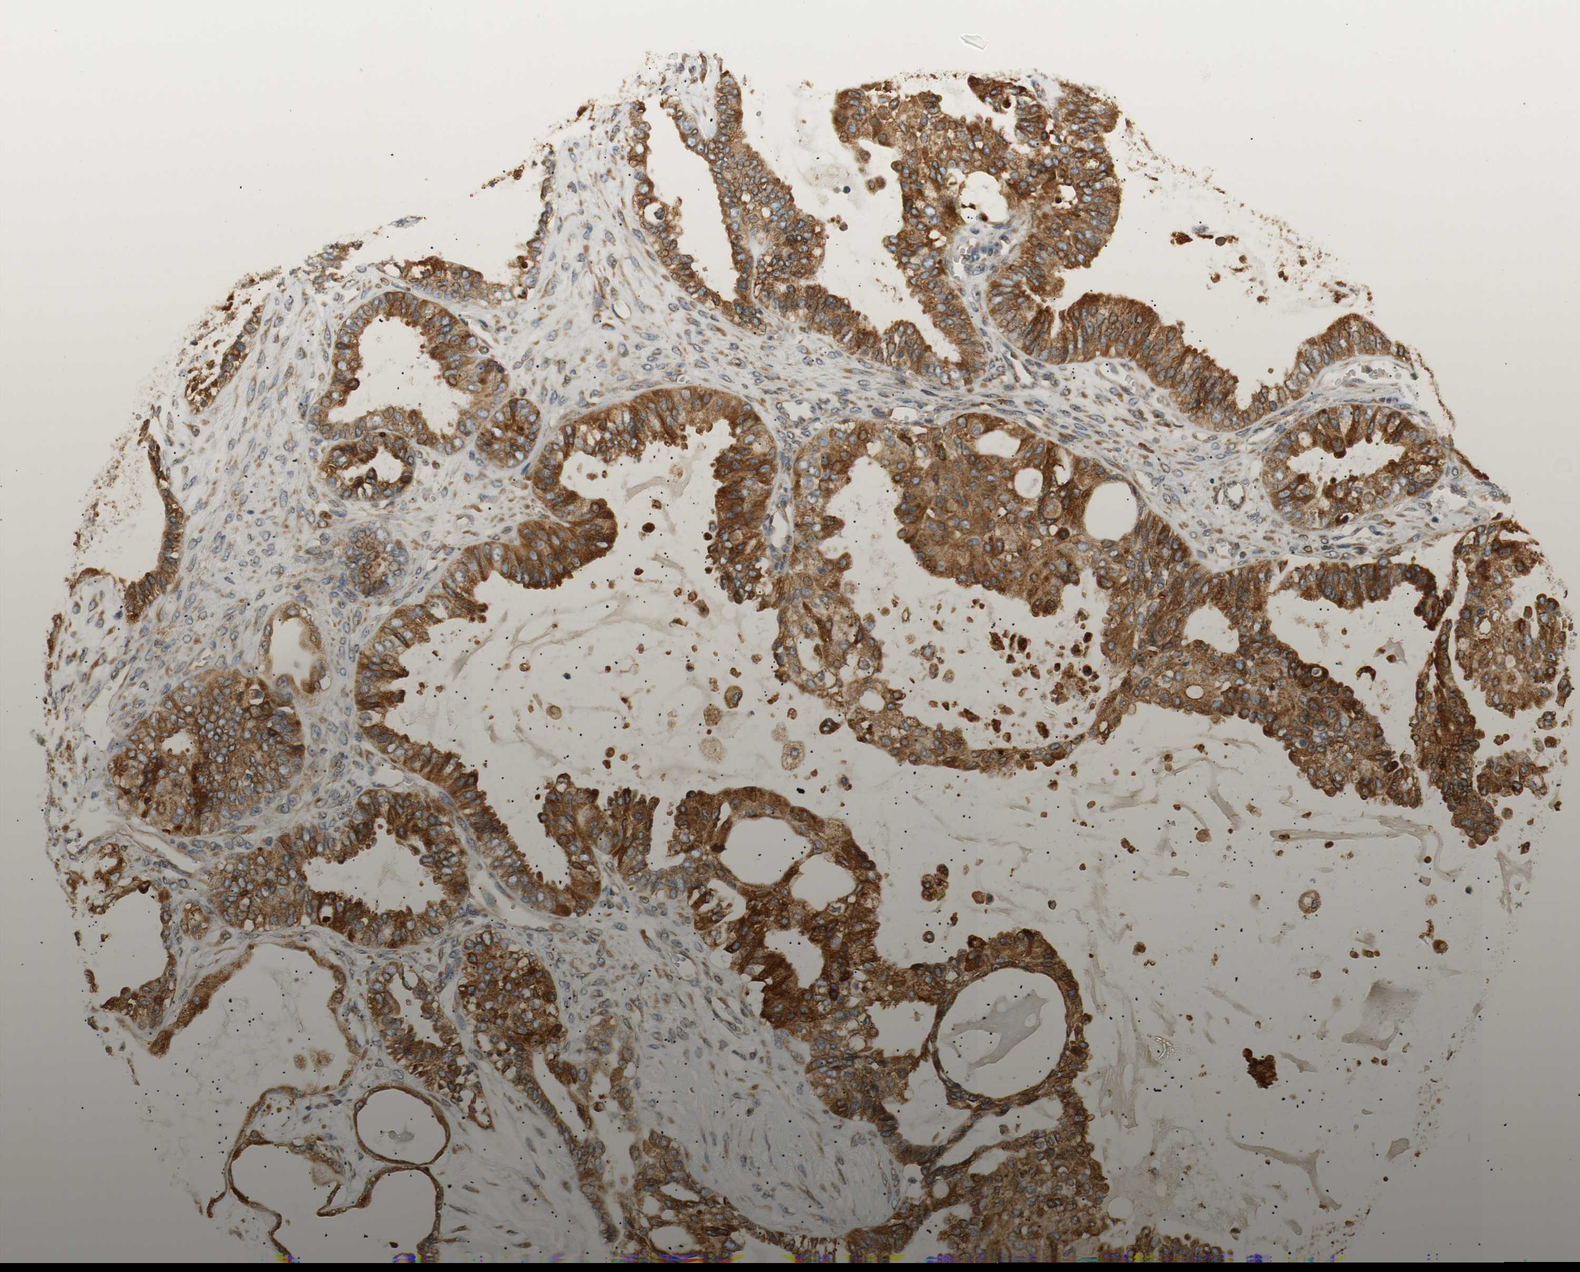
{"staining": {"intensity": "strong", "quantity": ">75%", "location": "cytoplasmic/membranous"}, "tissue": "ovarian cancer", "cell_type": "Tumor cells", "image_type": "cancer", "snomed": [{"axis": "morphology", "description": "Carcinoma, NOS"}, {"axis": "morphology", "description": "Carcinoma, endometroid"}, {"axis": "topography", "description": "Ovary"}], "caption": "Protein expression analysis of human ovarian carcinoma reveals strong cytoplasmic/membranous positivity in about >75% of tumor cells.", "gene": "TMED2", "patient": {"sex": "female", "age": 50}}